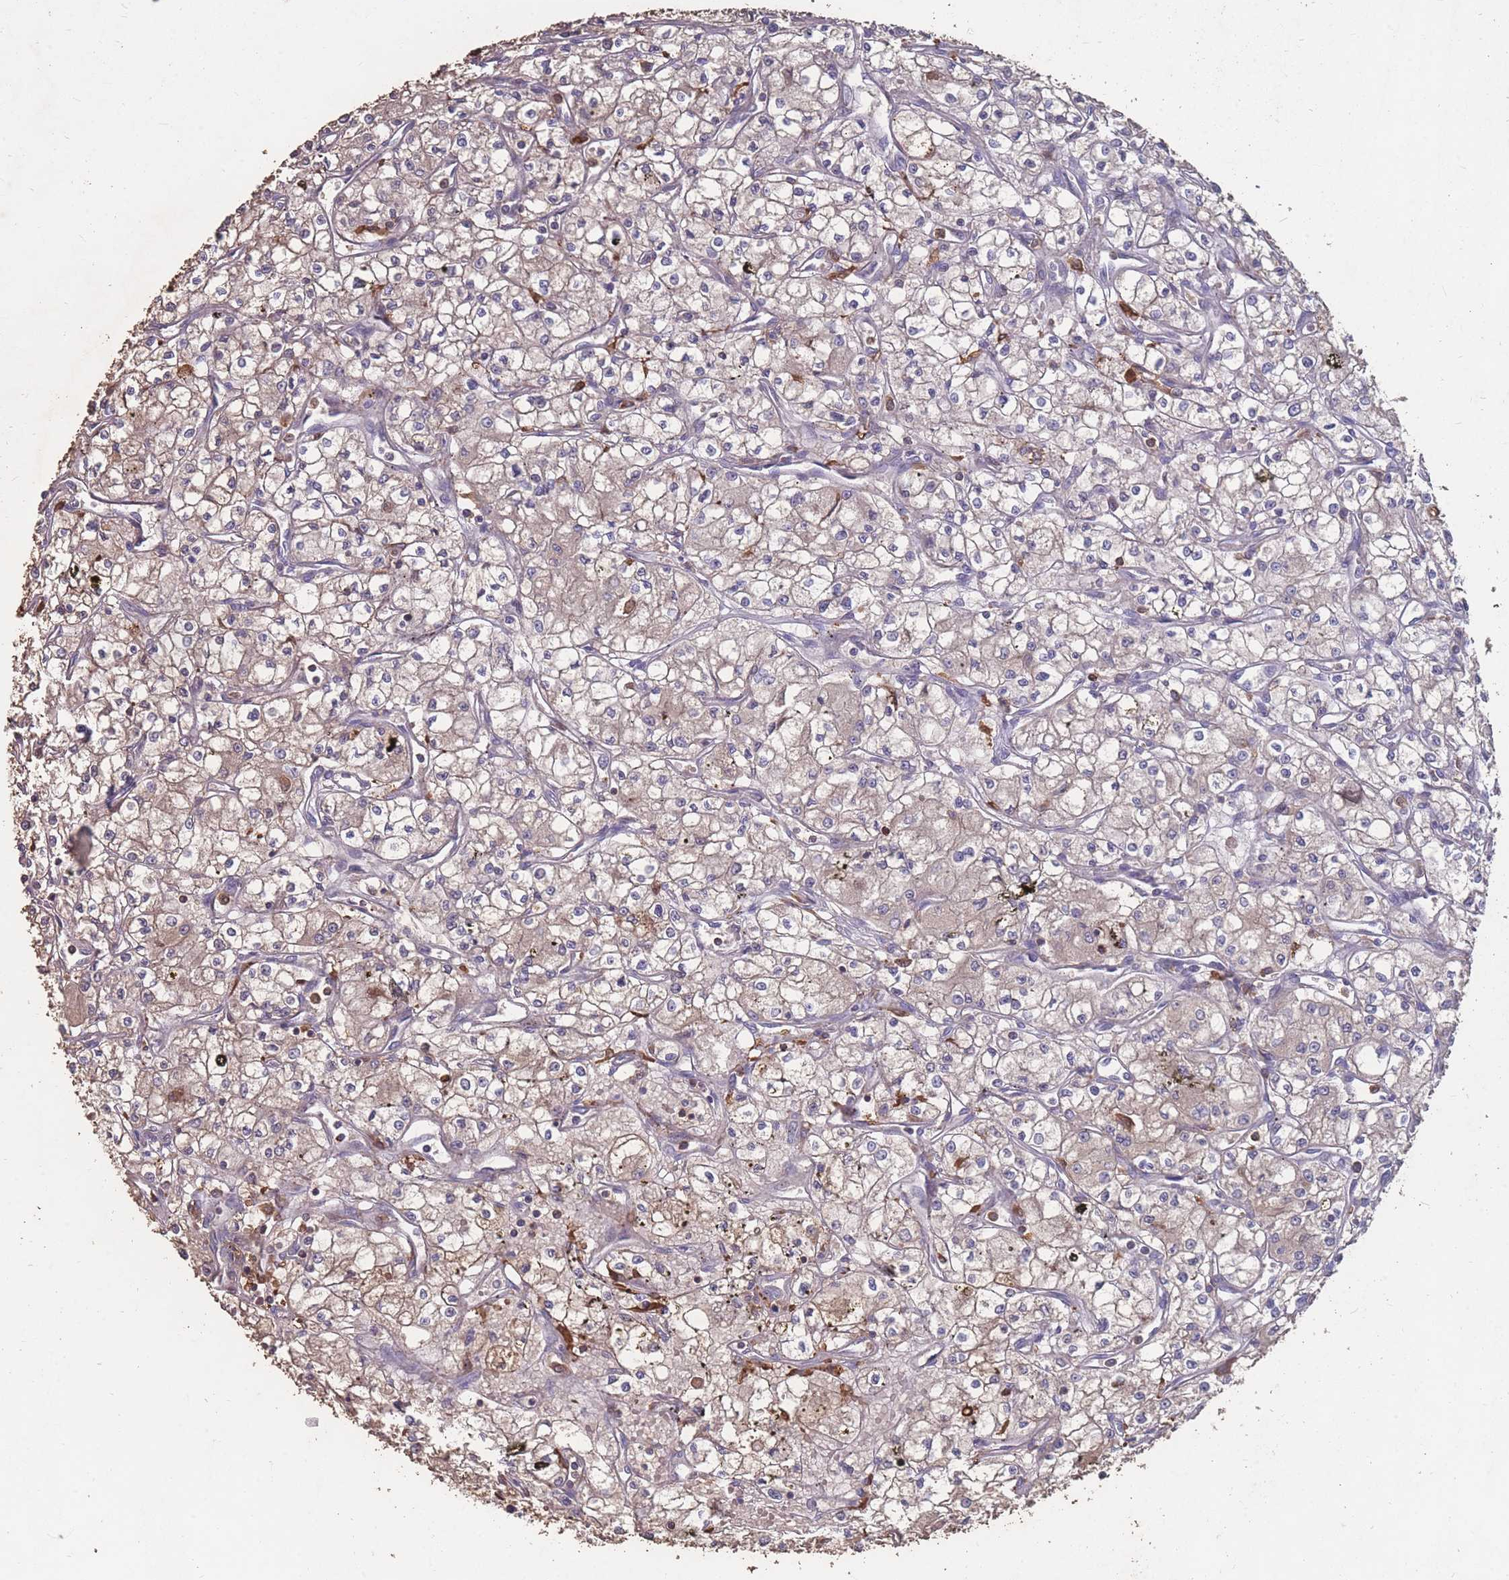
{"staining": {"intensity": "weak", "quantity": "<25%", "location": "cytoplasmic/membranous"}, "tissue": "renal cancer", "cell_type": "Tumor cells", "image_type": "cancer", "snomed": [{"axis": "morphology", "description": "Adenocarcinoma, NOS"}, {"axis": "topography", "description": "Kidney"}], "caption": "DAB immunohistochemical staining of adenocarcinoma (renal) demonstrates no significant positivity in tumor cells. The staining is performed using DAB (3,3'-diaminobenzidine) brown chromogen with nuclei counter-stained in using hematoxylin.", "gene": "CD33", "patient": {"sex": "male", "age": 59}}